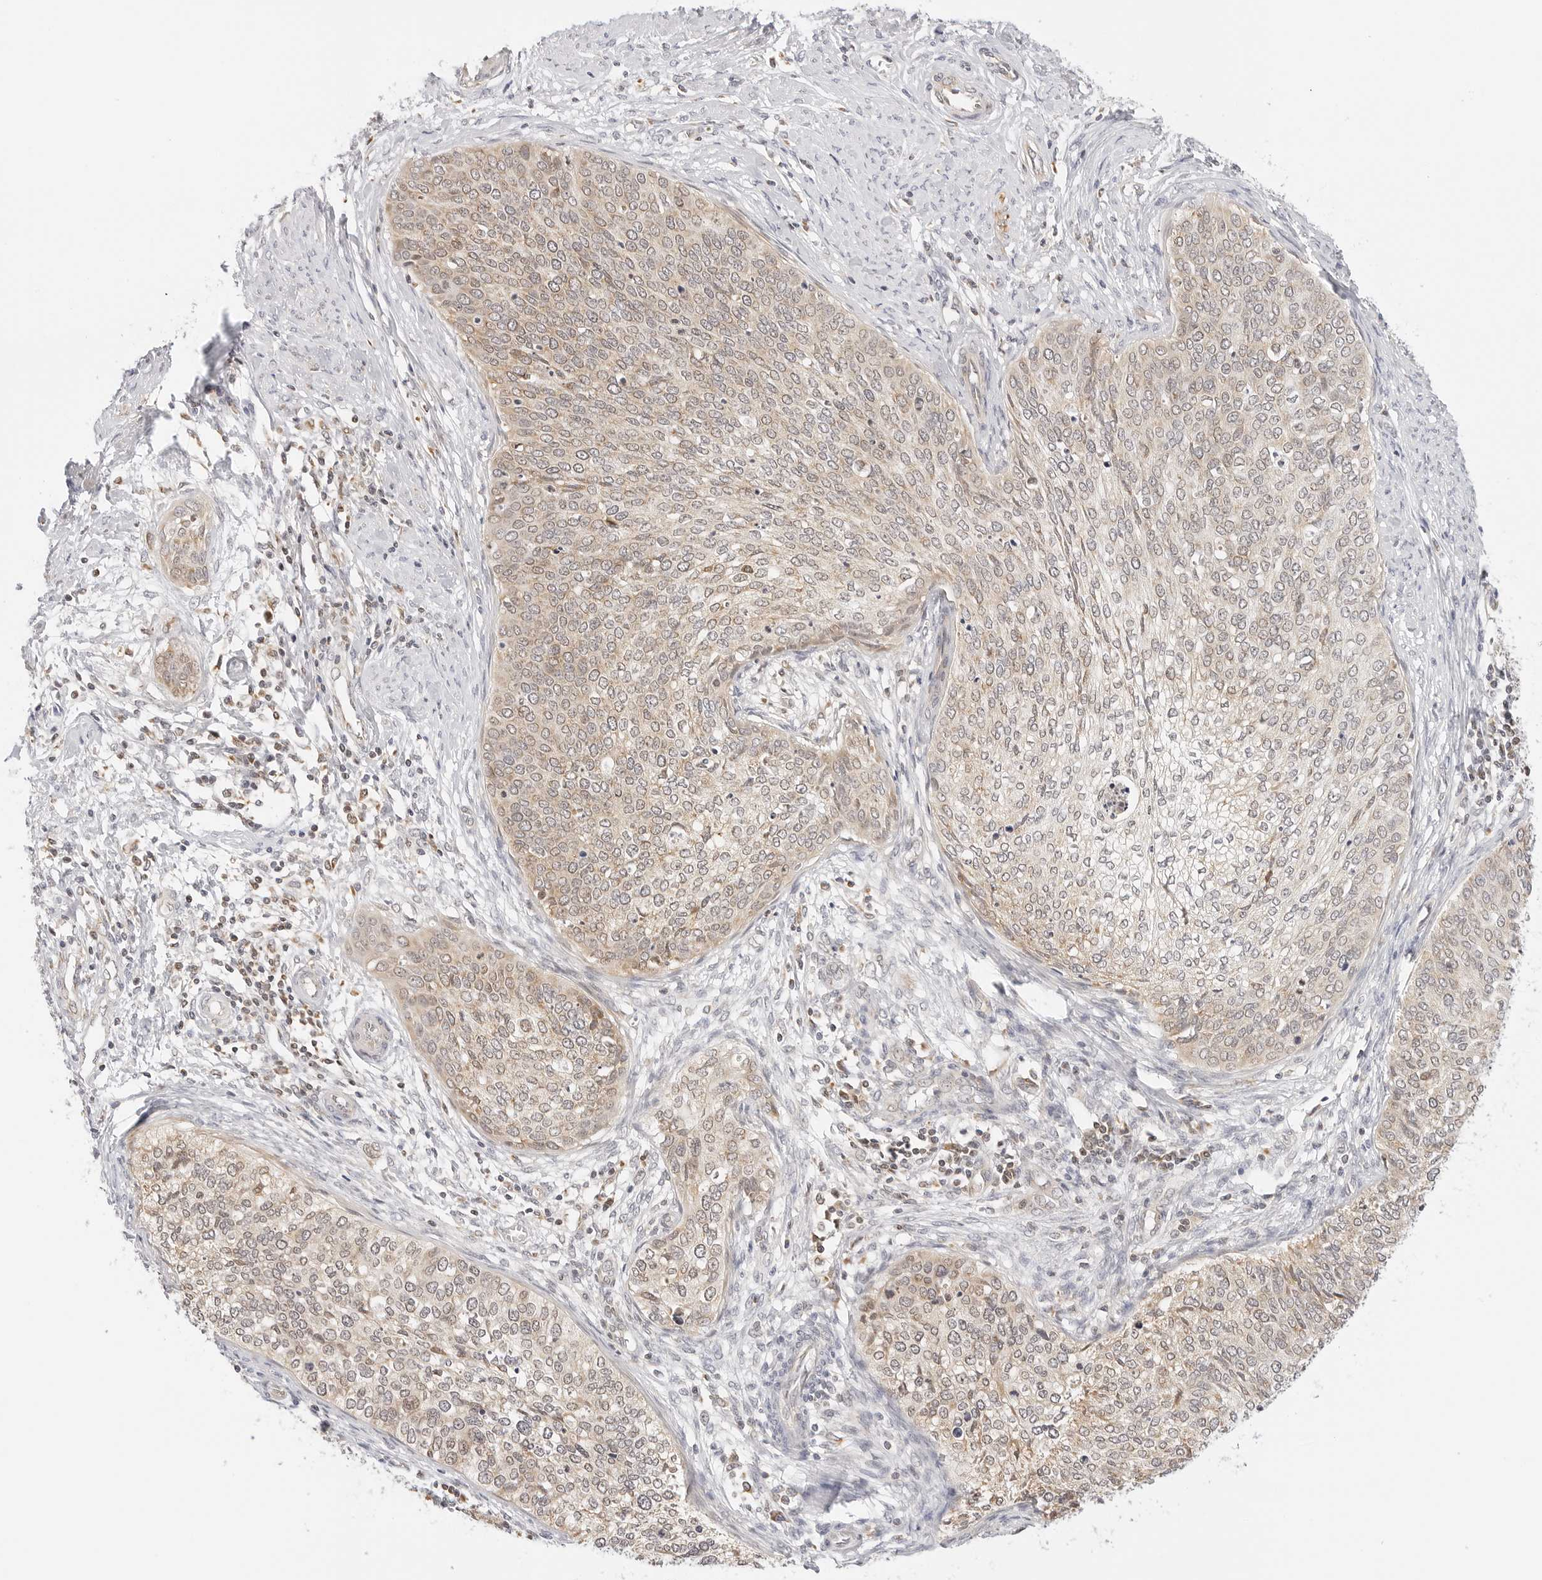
{"staining": {"intensity": "weak", "quantity": "<25%", "location": "cytoplasmic/membranous"}, "tissue": "cervical cancer", "cell_type": "Tumor cells", "image_type": "cancer", "snomed": [{"axis": "morphology", "description": "Squamous cell carcinoma, NOS"}, {"axis": "topography", "description": "Cervix"}], "caption": "The immunohistochemistry (IHC) micrograph has no significant positivity in tumor cells of squamous cell carcinoma (cervical) tissue.", "gene": "GORAB", "patient": {"sex": "female", "age": 37}}